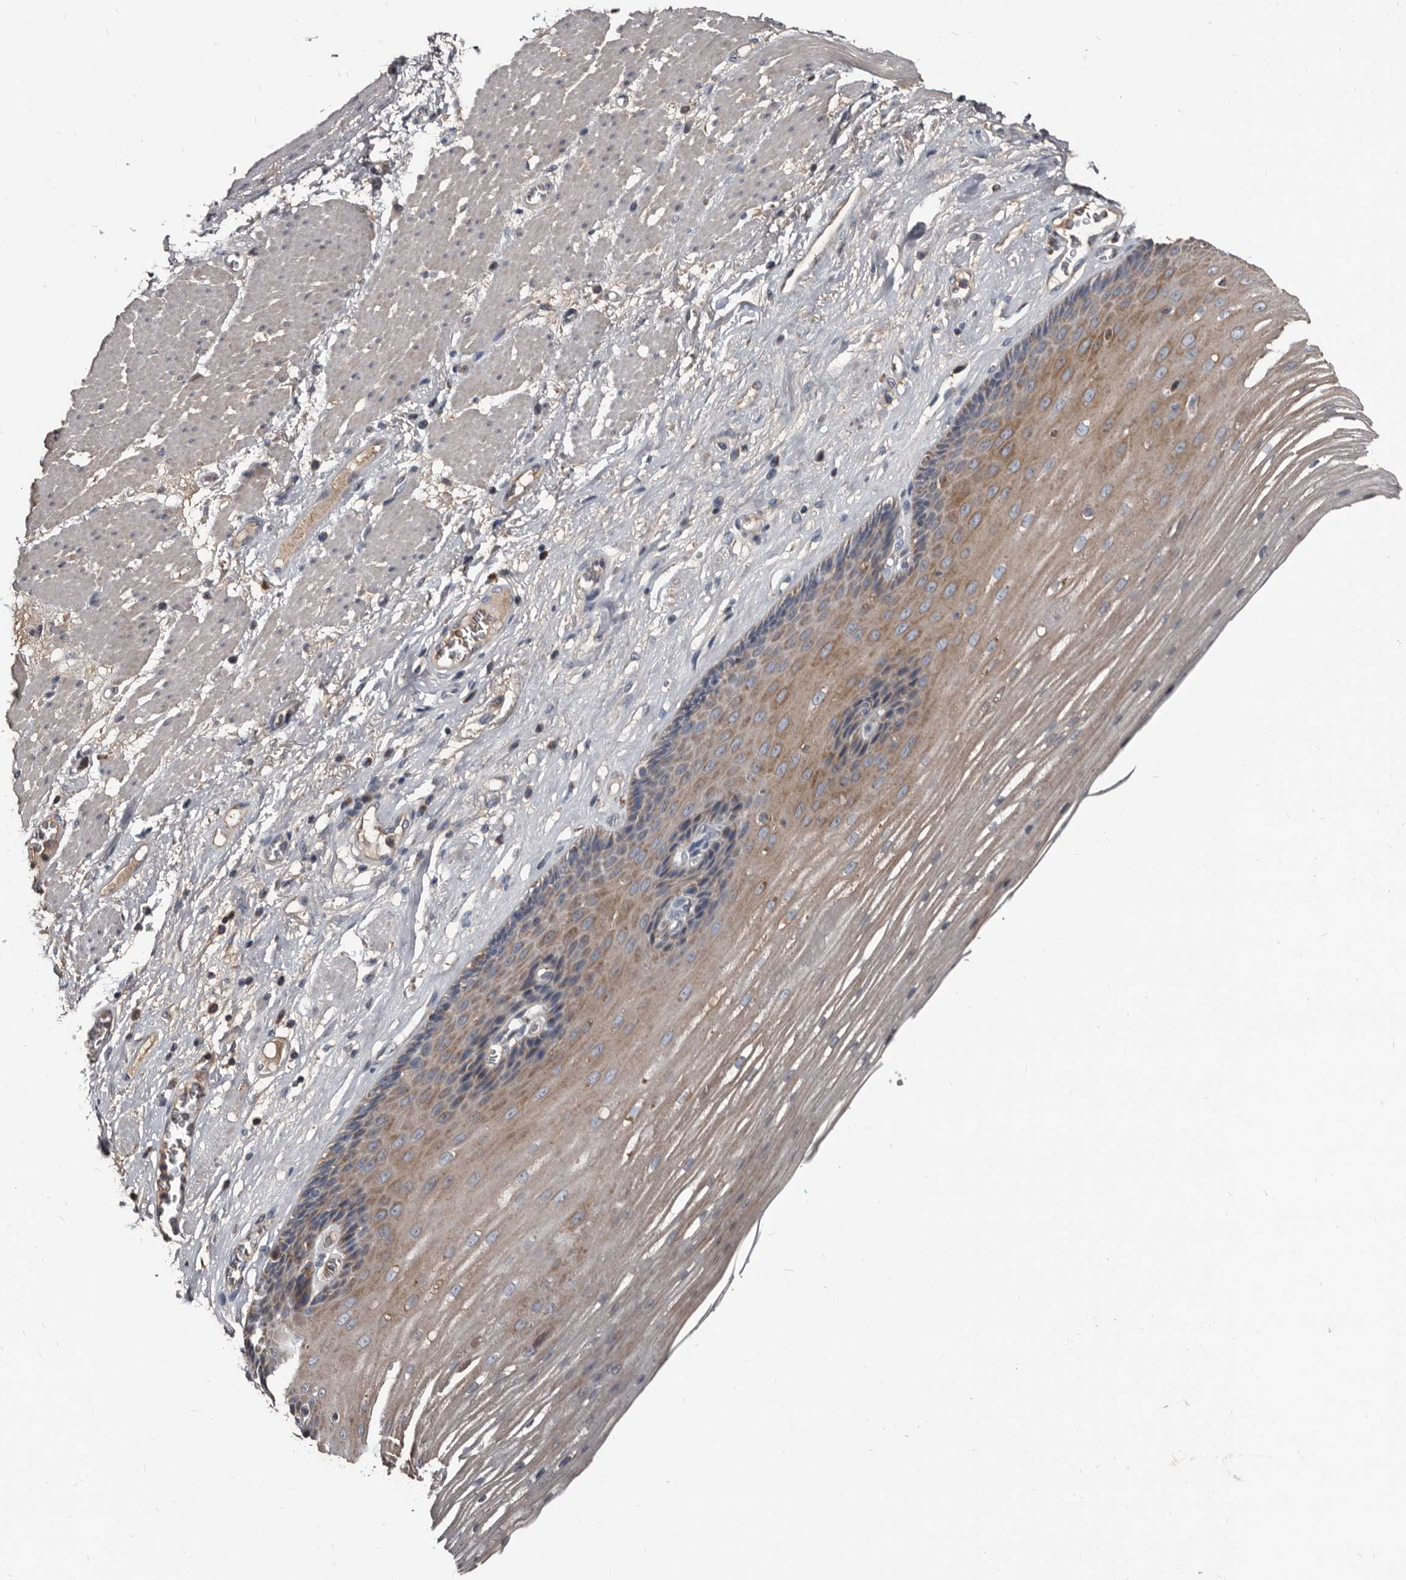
{"staining": {"intensity": "moderate", "quantity": "25%-75%", "location": "cytoplasmic/membranous"}, "tissue": "esophagus", "cell_type": "Squamous epithelial cells", "image_type": "normal", "snomed": [{"axis": "morphology", "description": "Normal tissue, NOS"}, {"axis": "topography", "description": "Esophagus"}], "caption": "This photomicrograph demonstrates benign esophagus stained with IHC to label a protein in brown. The cytoplasmic/membranous of squamous epithelial cells show moderate positivity for the protein. Nuclei are counter-stained blue.", "gene": "GREB1", "patient": {"sex": "male", "age": 62}}